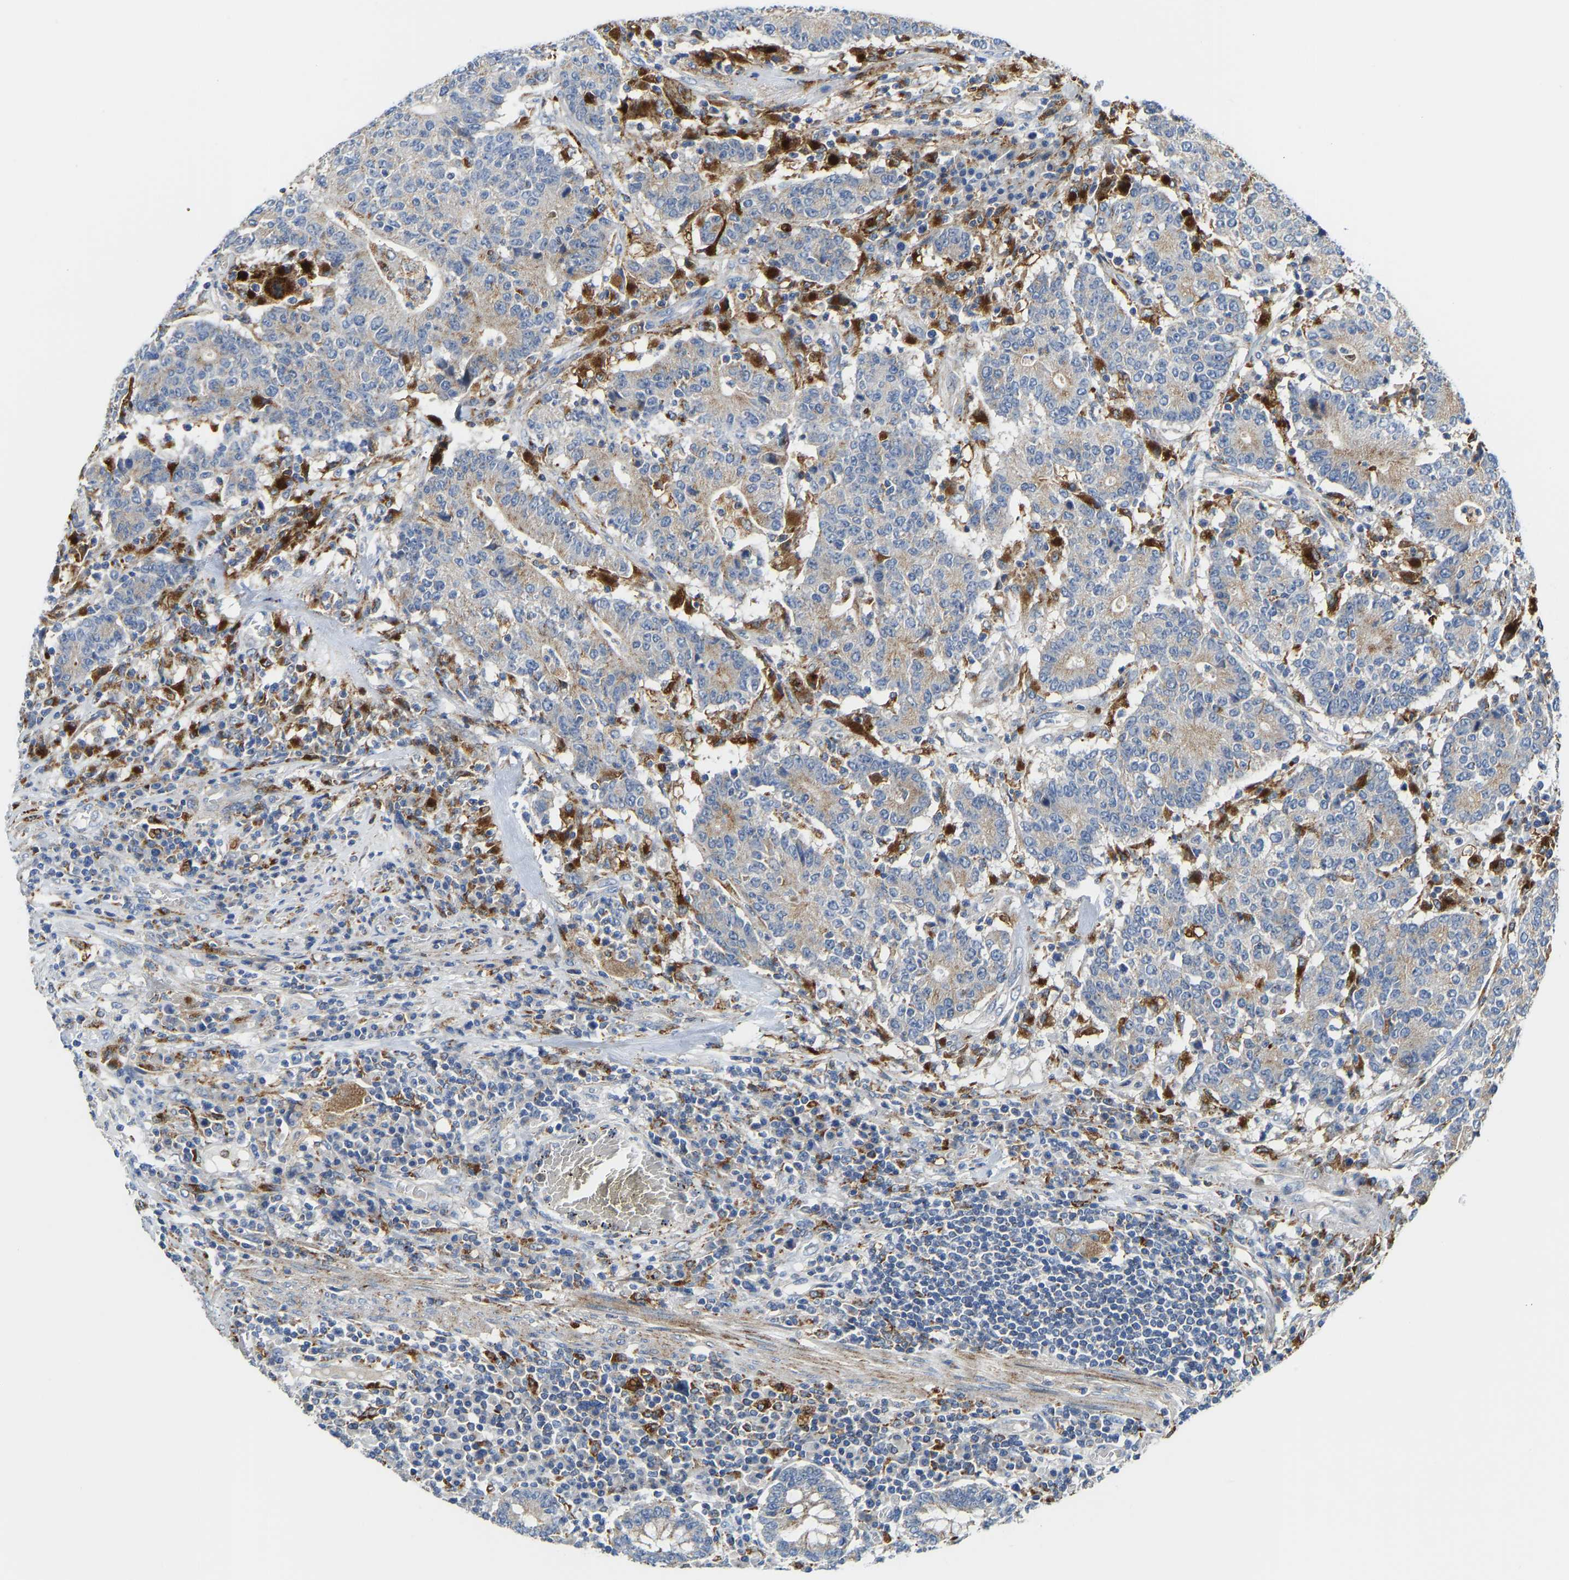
{"staining": {"intensity": "moderate", "quantity": "25%-75%", "location": "cytoplasmic/membranous"}, "tissue": "colorectal cancer", "cell_type": "Tumor cells", "image_type": "cancer", "snomed": [{"axis": "morphology", "description": "Normal tissue, NOS"}, {"axis": "morphology", "description": "Adenocarcinoma, NOS"}, {"axis": "topography", "description": "Colon"}], "caption": "Immunohistochemistry staining of adenocarcinoma (colorectal), which displays medium levels of moderate cytoplasmic/membranous positivity in about 25%-75% of tumor cells indicating moderate cytoplasmic/membranous protein staining. The staining was performed using DAB (3,3'-diaminobenzidine) (brown) for protein detection and nuclei were counterstained in hematoxylin (blue).", "gene": "ATP6V1E1", "patient": {"sex": "female", "age": 75}}